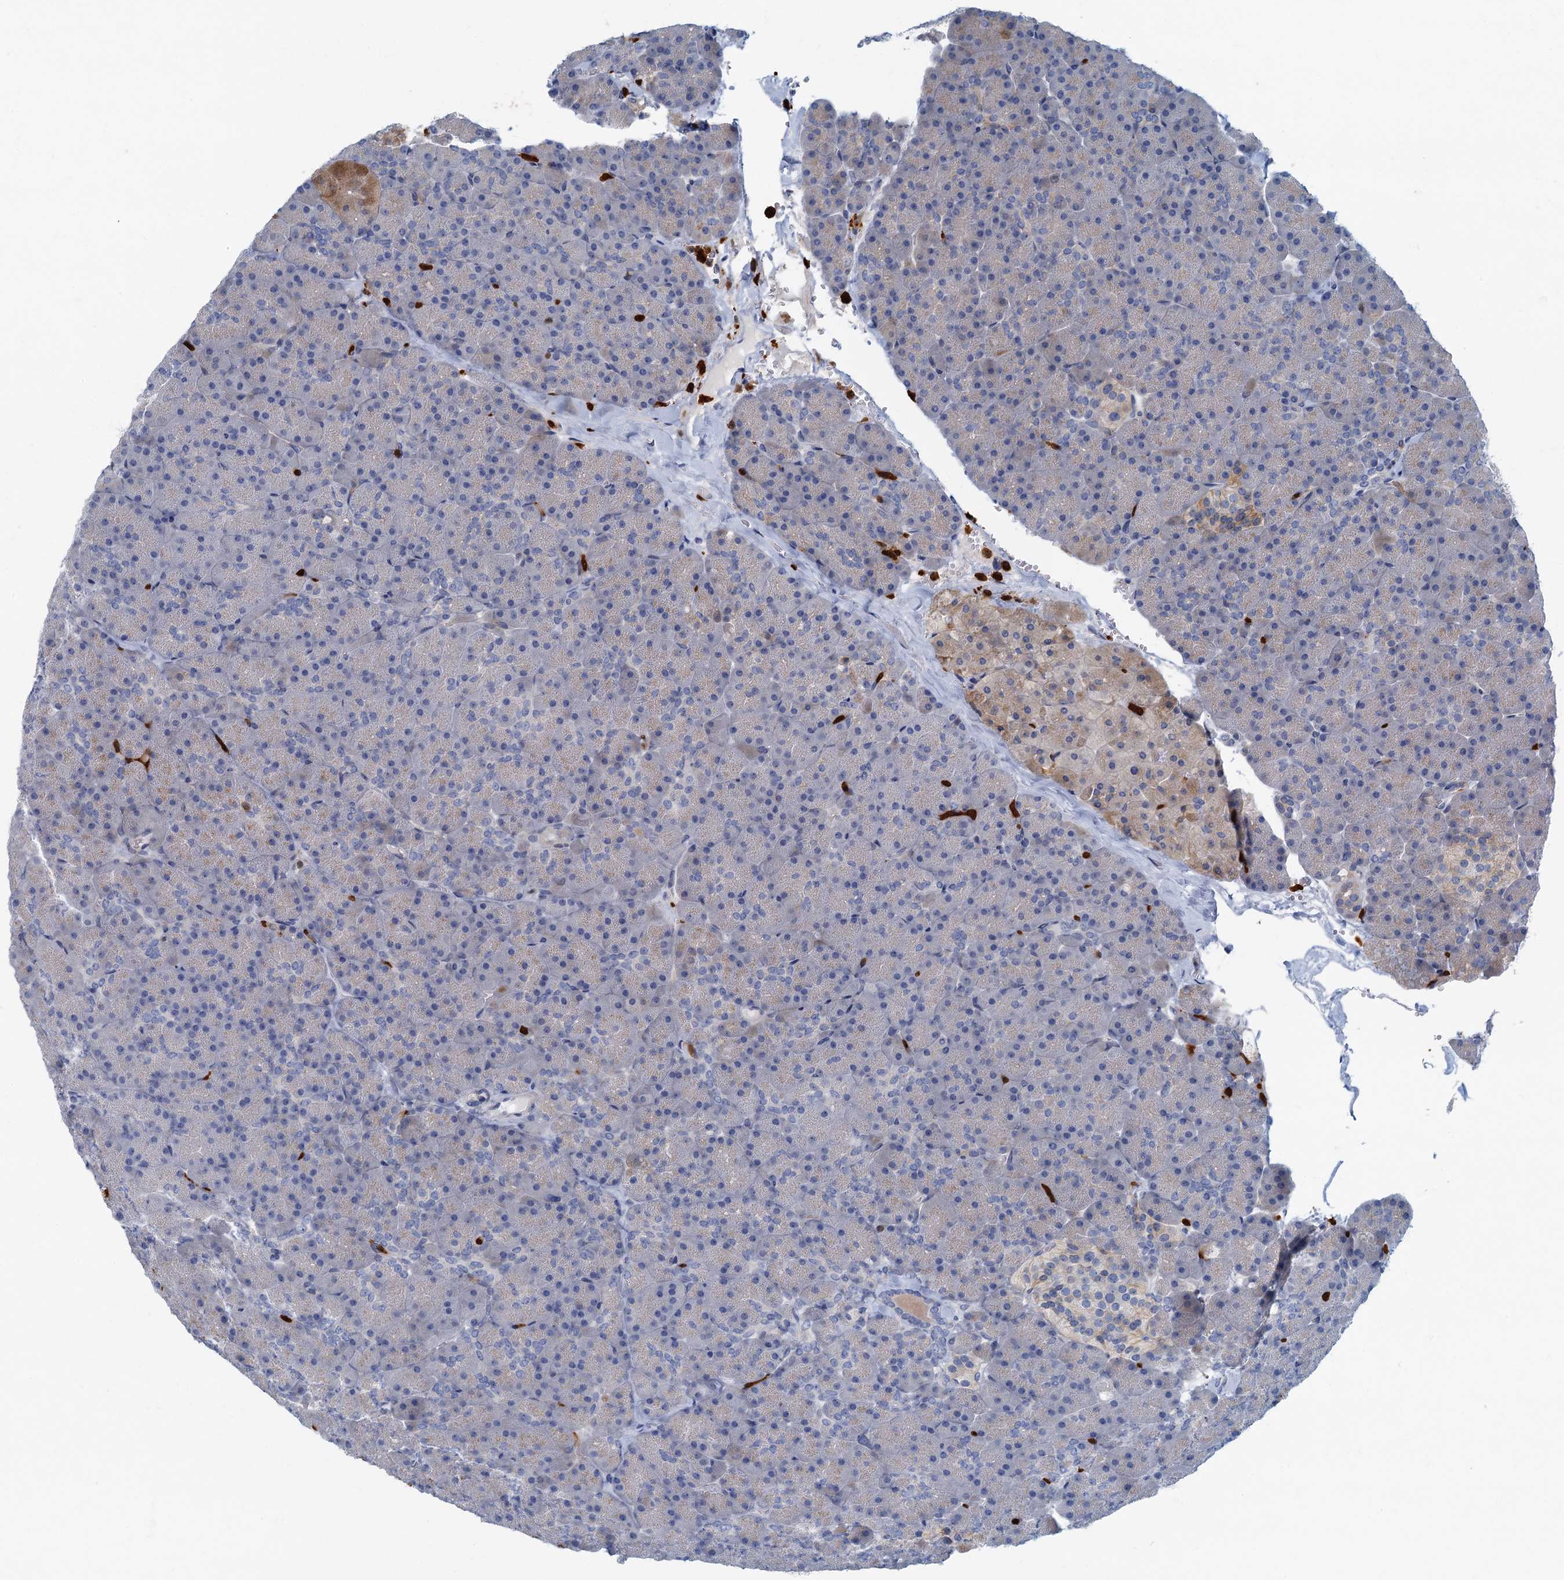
{"staining": {"intensity": "moderate", "quantity": "<25%", "location": "cytoplasmic/membranous"}, "tissue": "pancreas", "cell_type": "Exocrine glandular cells", "image_type": "normal", "snomed": [{"axis": "morphology", "description": "Normal tissue, NOS"}, {"axis": "topography", "description": "Pancreas"}], "caption": "Immunohistochemical staining of normal pancreas shows low levels of moderate cytoplasmic/membranous positivity in approximately <25% of exocrine glandular cells. Nuclei are stained in blue.", "gene": "ANKDD1A", "patient": {"sex": "male", "age": 36}}